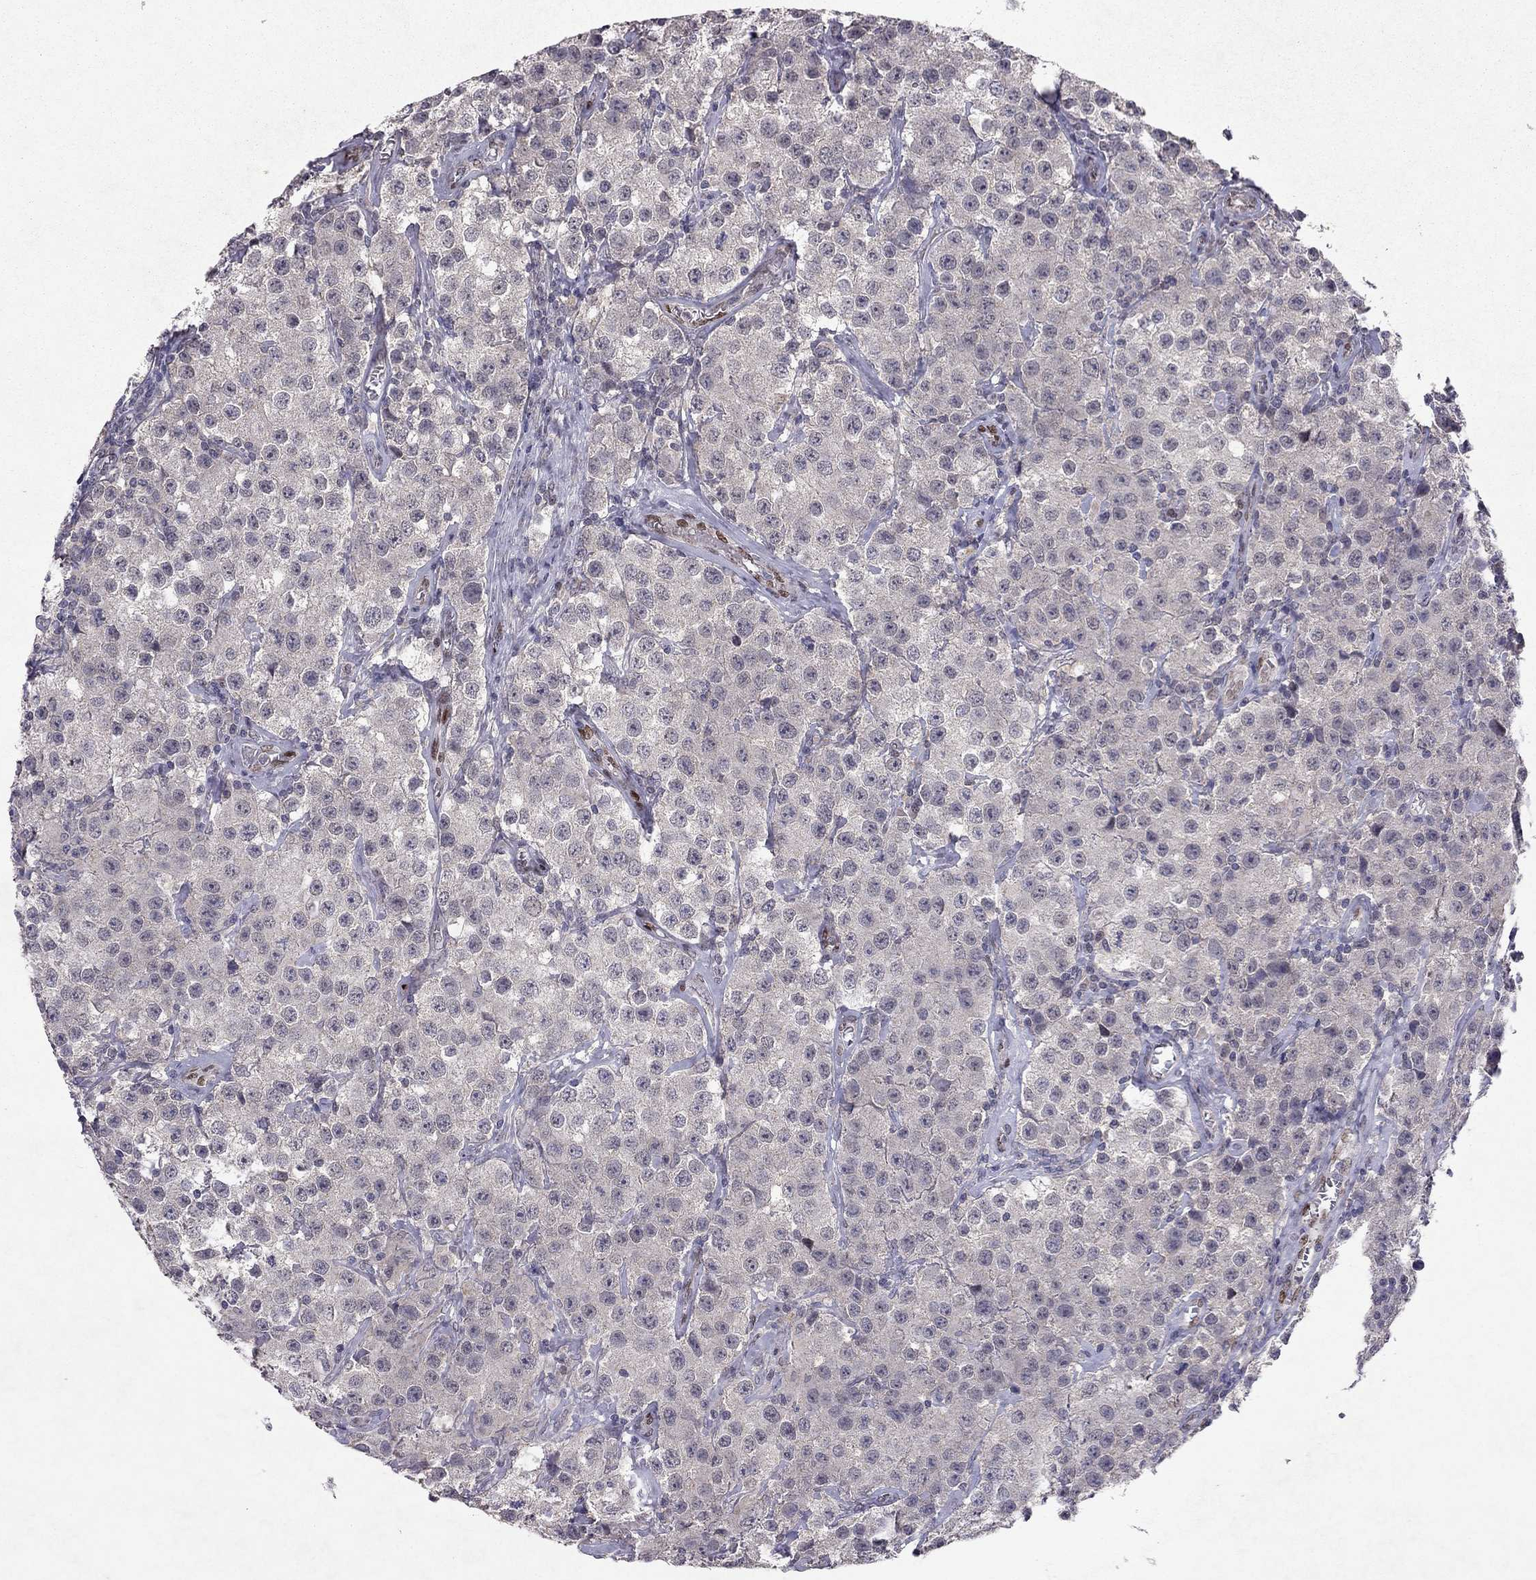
{"staining": {"intensity": "negative", "quantity": "none", "location": "none"}, "tissue": "testis cancer", "cell_type": "Tumor cells", "image_type": "cancer", "snomed": [{"axis": "morphology", "description": "Seminoma, NOS"}, {"axis": "topography", "description": "Testis"}], "caption": "Tumor cells are negative for brown protein staining in testis cancer (seminoma).", "gene": "ESR2", "patient": {"sex": "male", "age": 52}}